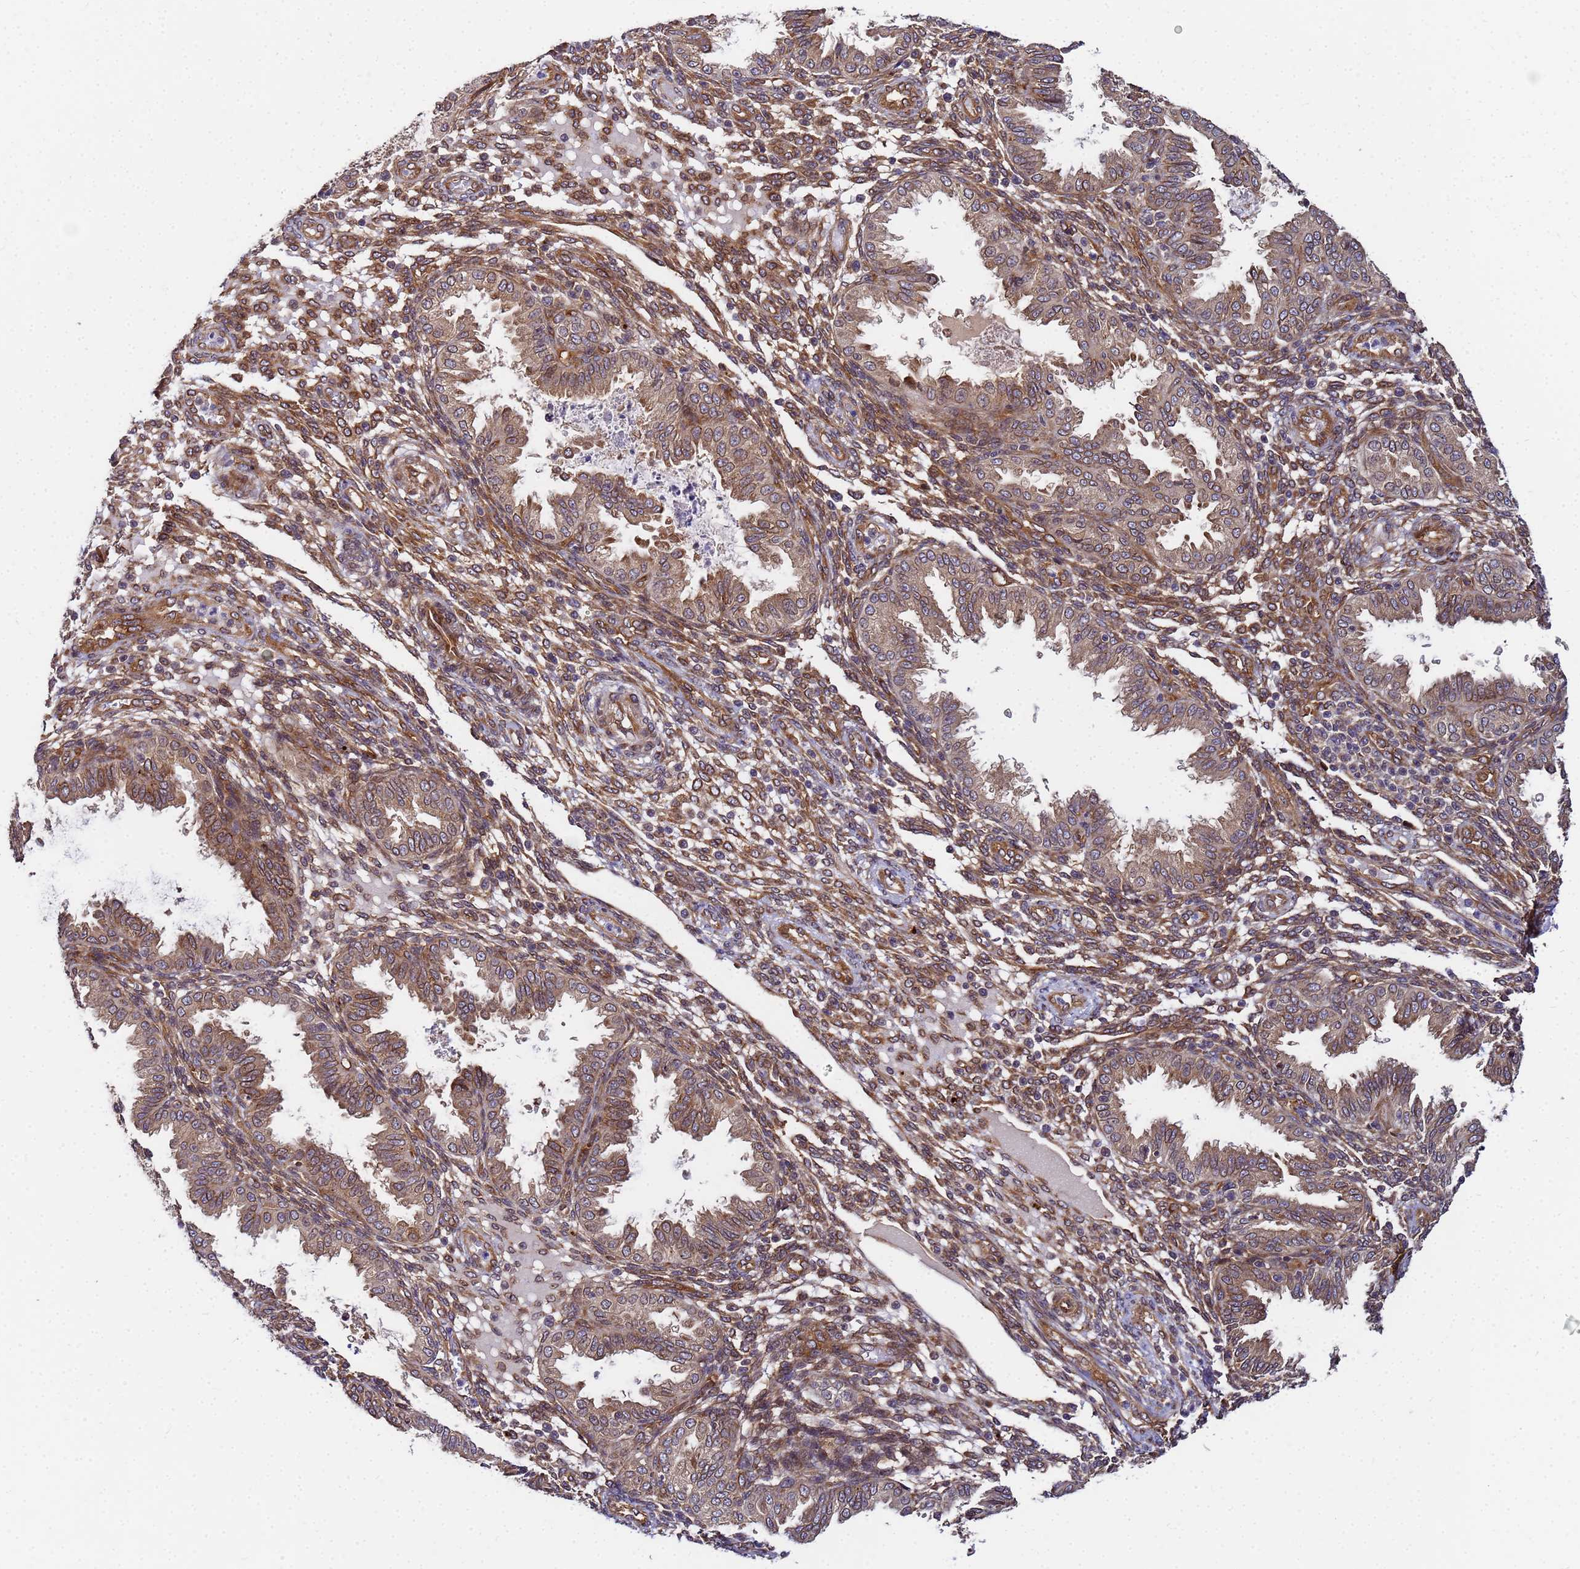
{"staining": {"intensity": "moderate", "quantity": "25%-75%", "location": "cytoplasmic/membranous"}, "tissue": "endometrium", "cell_type": "Cells in endometrial stroma", "image_type": "normal", "snomed": [{"axis": "morphology", "description": "Normal tissue, NOS"}, {"axis": "topography", "description": "Endometrium"}], "caption": "IHC image of unremarkable endometrium: human endometrium stained using immunohistochemistry exhibits medium levels of moderate protein expression localized specifically in the cytoplasmic/membranous of cells in endometrial stroma, appearing as a cytoplasmic/membranous brown color.", "gene": "UNC93B1", "patient": {"sex": "female", "age": 33}}